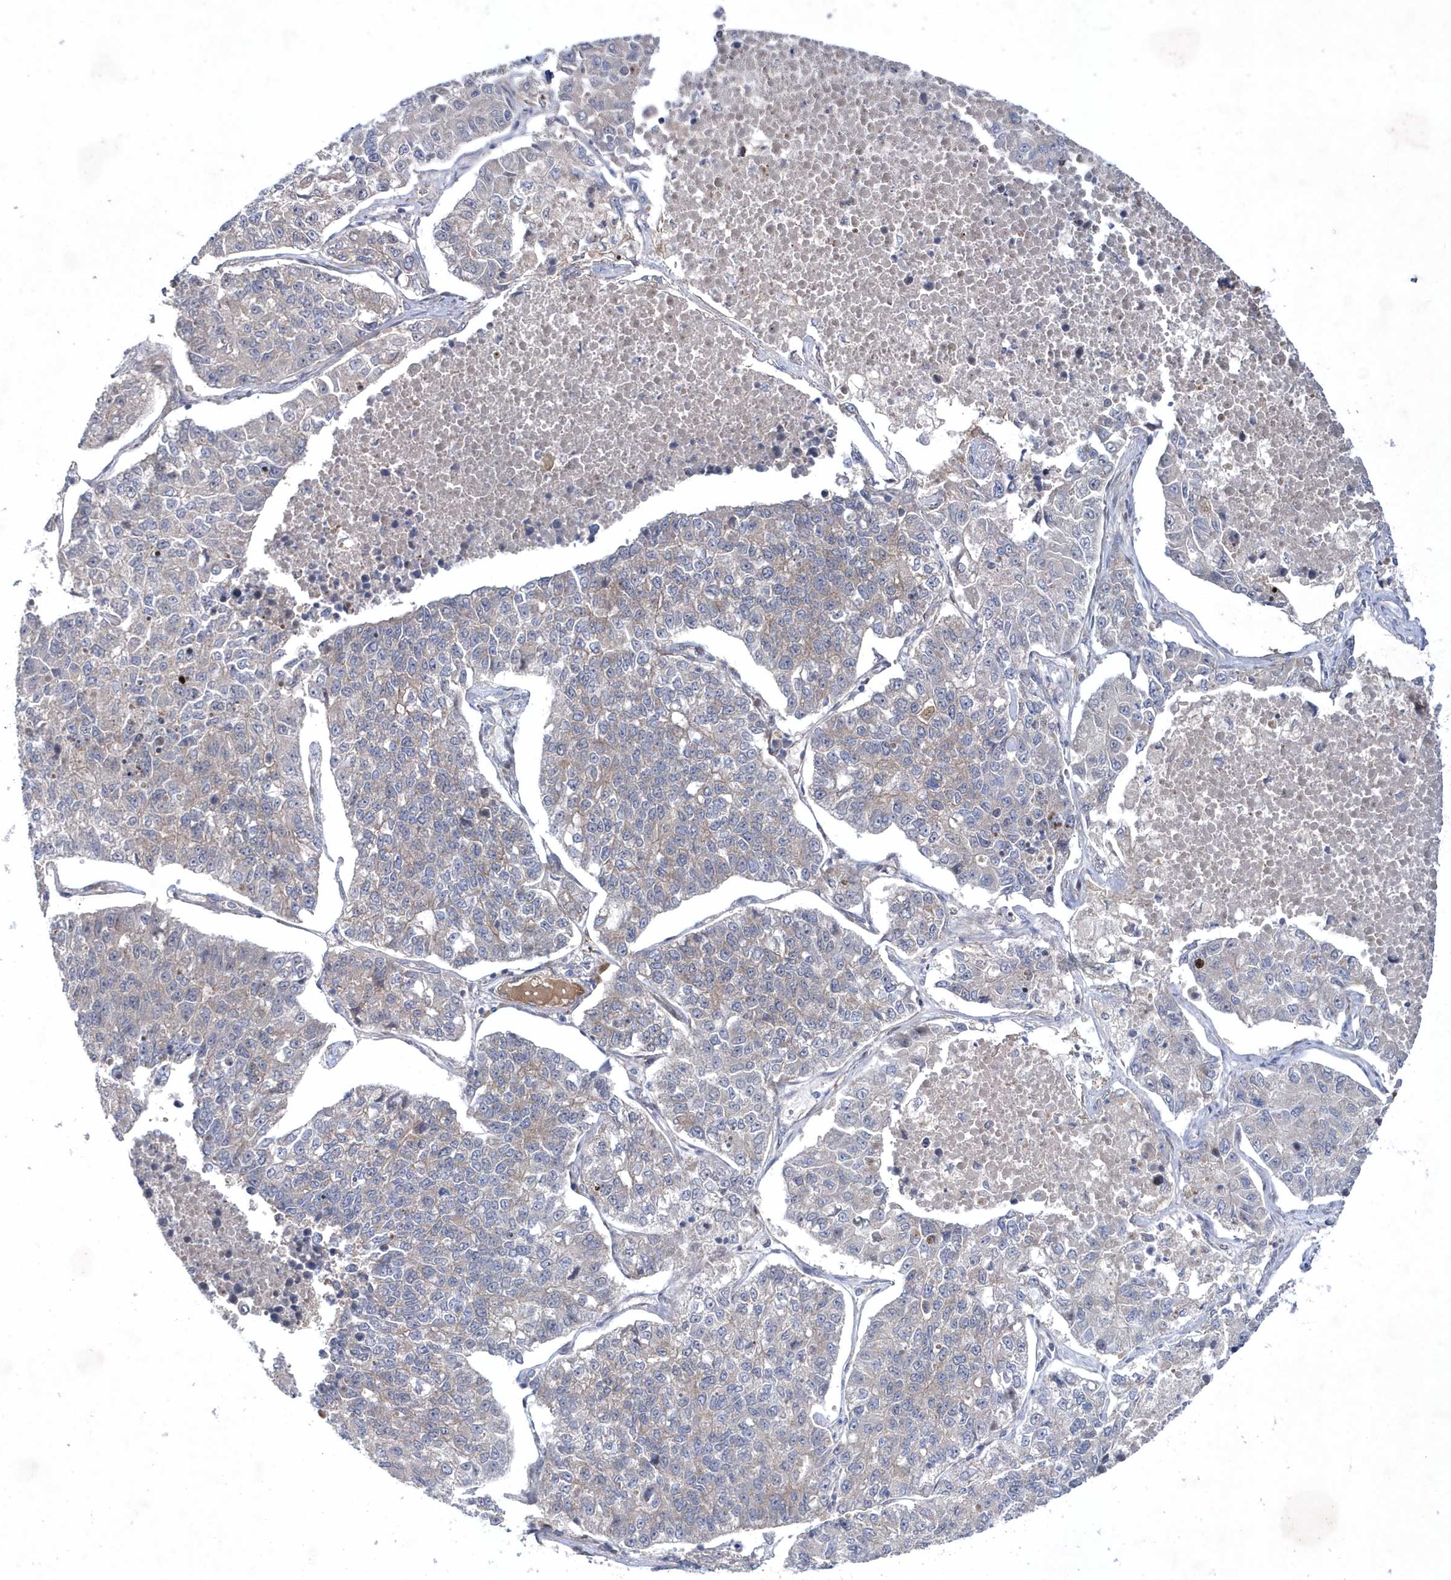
{"staining": {"intensity": "negative", "quantity": "none", "location": "none"}, "tissue": "lung cancer", "cell_type": "Tumor cells", "image_type": "cancer", "snomed": [{"axis": "morphology", "description": "Adenocarcinoma, NOS"}, {"axis": "topography", "description": "Lung"}], "caption": "Immunohistochemistry (IHC) micrograph of human adenocarcinoma (lung) stained for a protein (brown), which demonstrates no expression in tumor cells. (DAB (3,3'-diaminobenzidine) immunohistochemistry visualized using brightfield microscopy, high magnification).", "gene": "DSPP", "patient": {"sex": "male", "age": 49}}